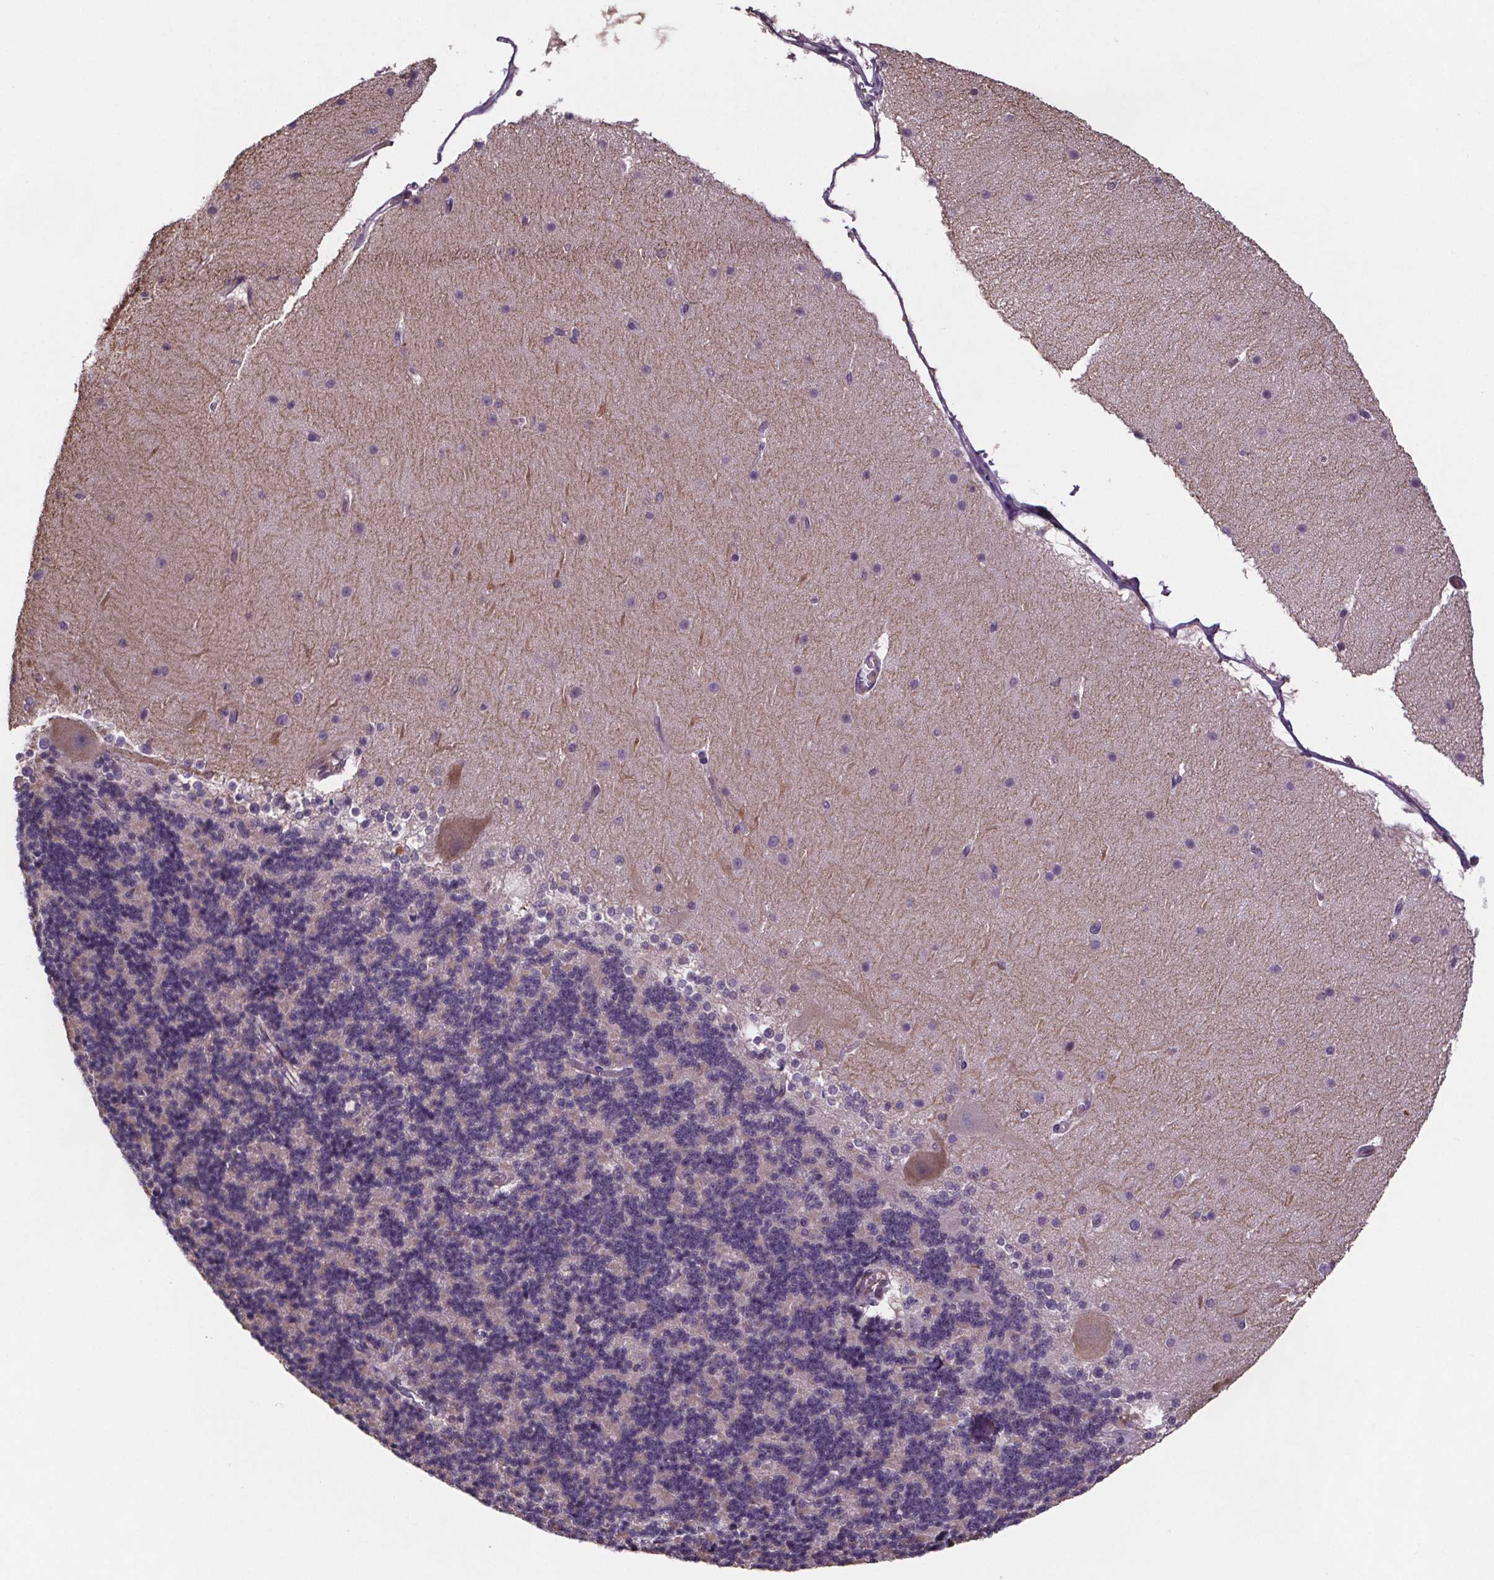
{"staining": {"intensity": "negative", "quantity": "none", "location": "none"}, "tissue": "cerebellum", "cell_type": "Cells in granular layer", "image_type": "normal", "snomed": [{"axis": "morphology", "description": "Normal tissue, NOS"}, {"axis": "topography", "description": "Cerebellum"}], "caption": "DAB immunohistochemical staining of benign human cerebellum displays no significant staining in cells in granular layer.", "gene": "CLN3", "patient": {"sex": "female", "age": 19}}